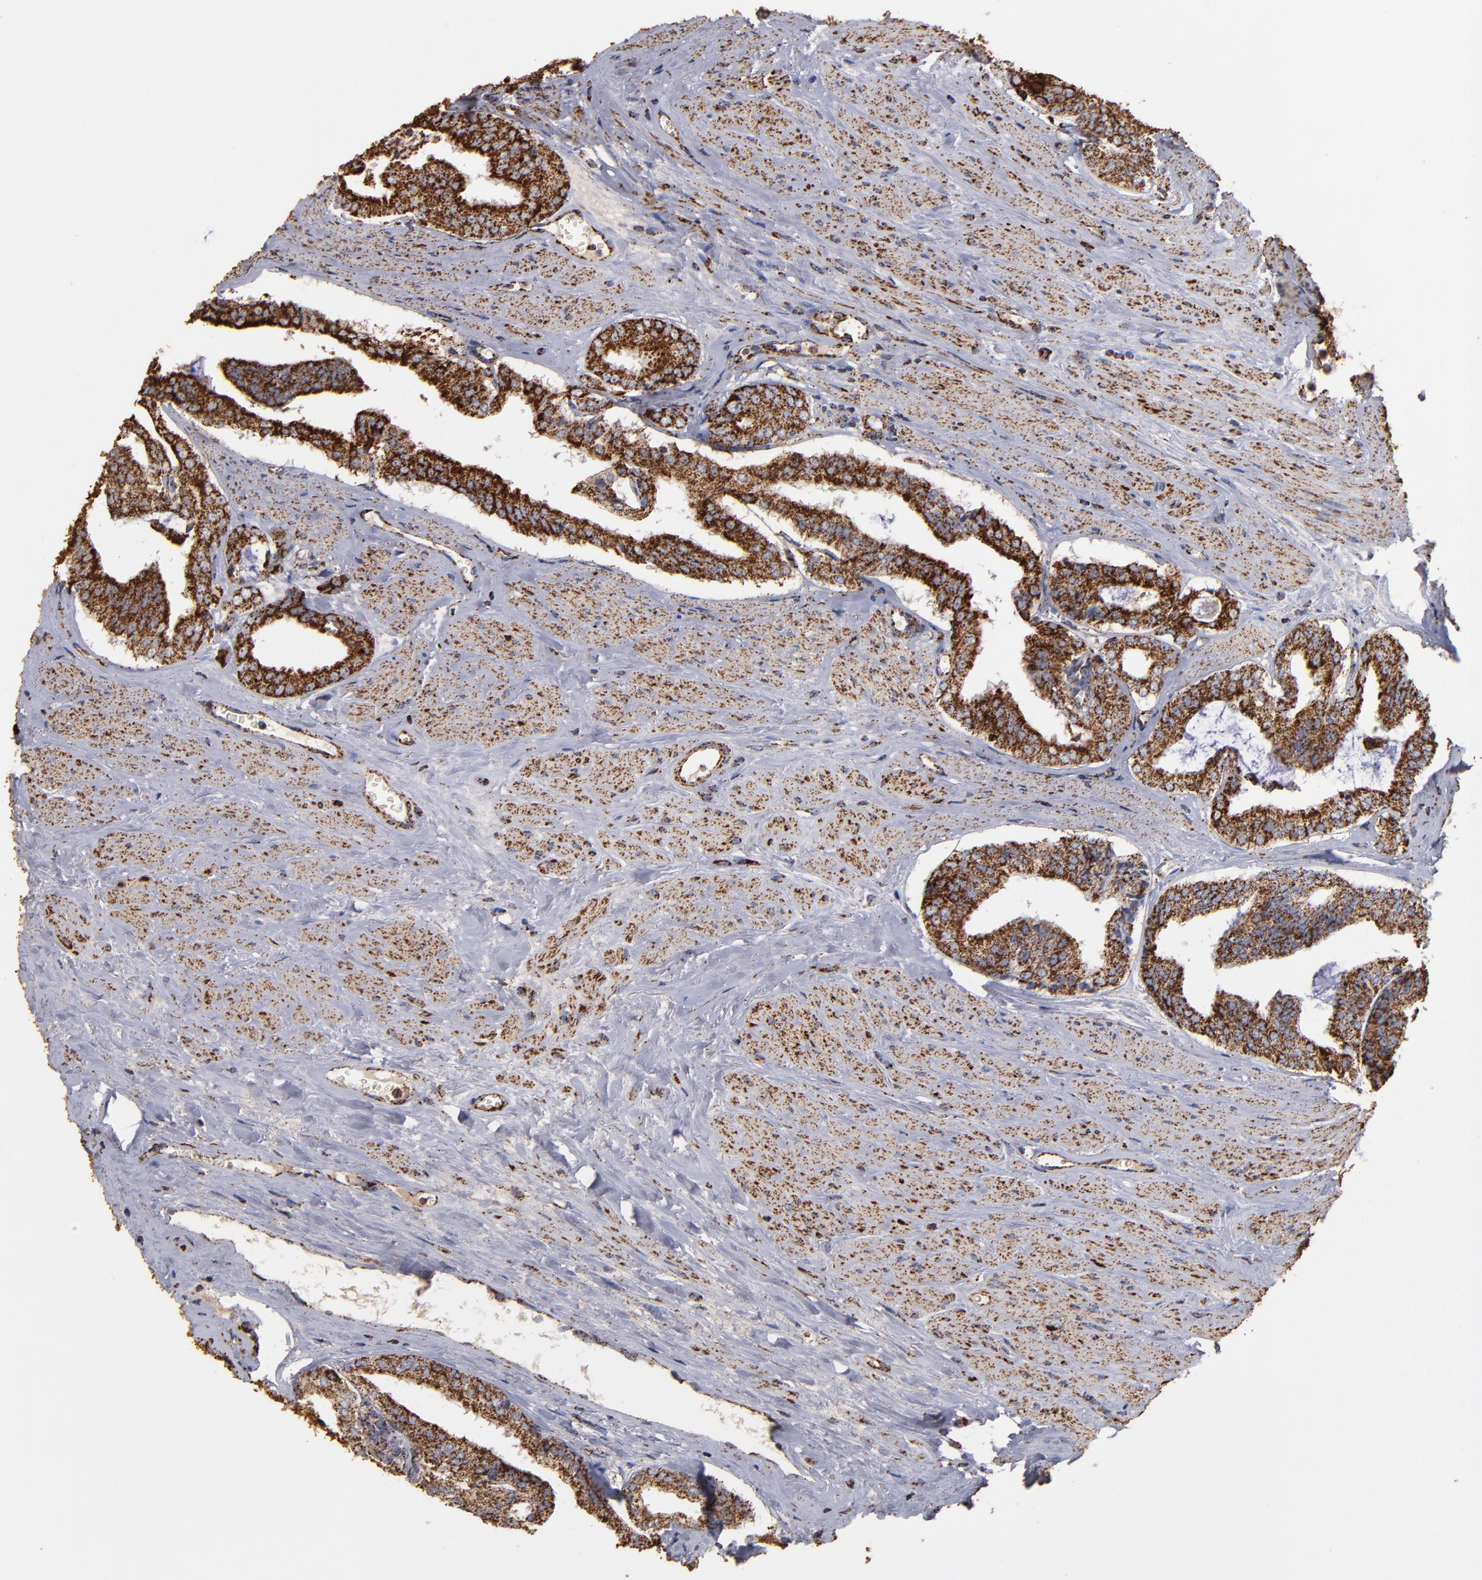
{"staining": {"intensity": "strong", "quantity": ">75%", "location": "cytoplasmic/membranous"}, "tissue": "prostate cancer", "cell_type": "Tumor cells", "image_type": "cancer", "snomed": [{"axis": "morphology", "description": "Adenocarcinoma, Medium grade"}, {"axis": "topography", "description": "Prostate"}], "caption": "The photomicrograph shows staining of prostate cancer, revealing strong cytoplasmic/membranous protein staining (brown color) within tumor cells.", "gene": "SOD2", "patient": {"sex": "male", "age": 79}}